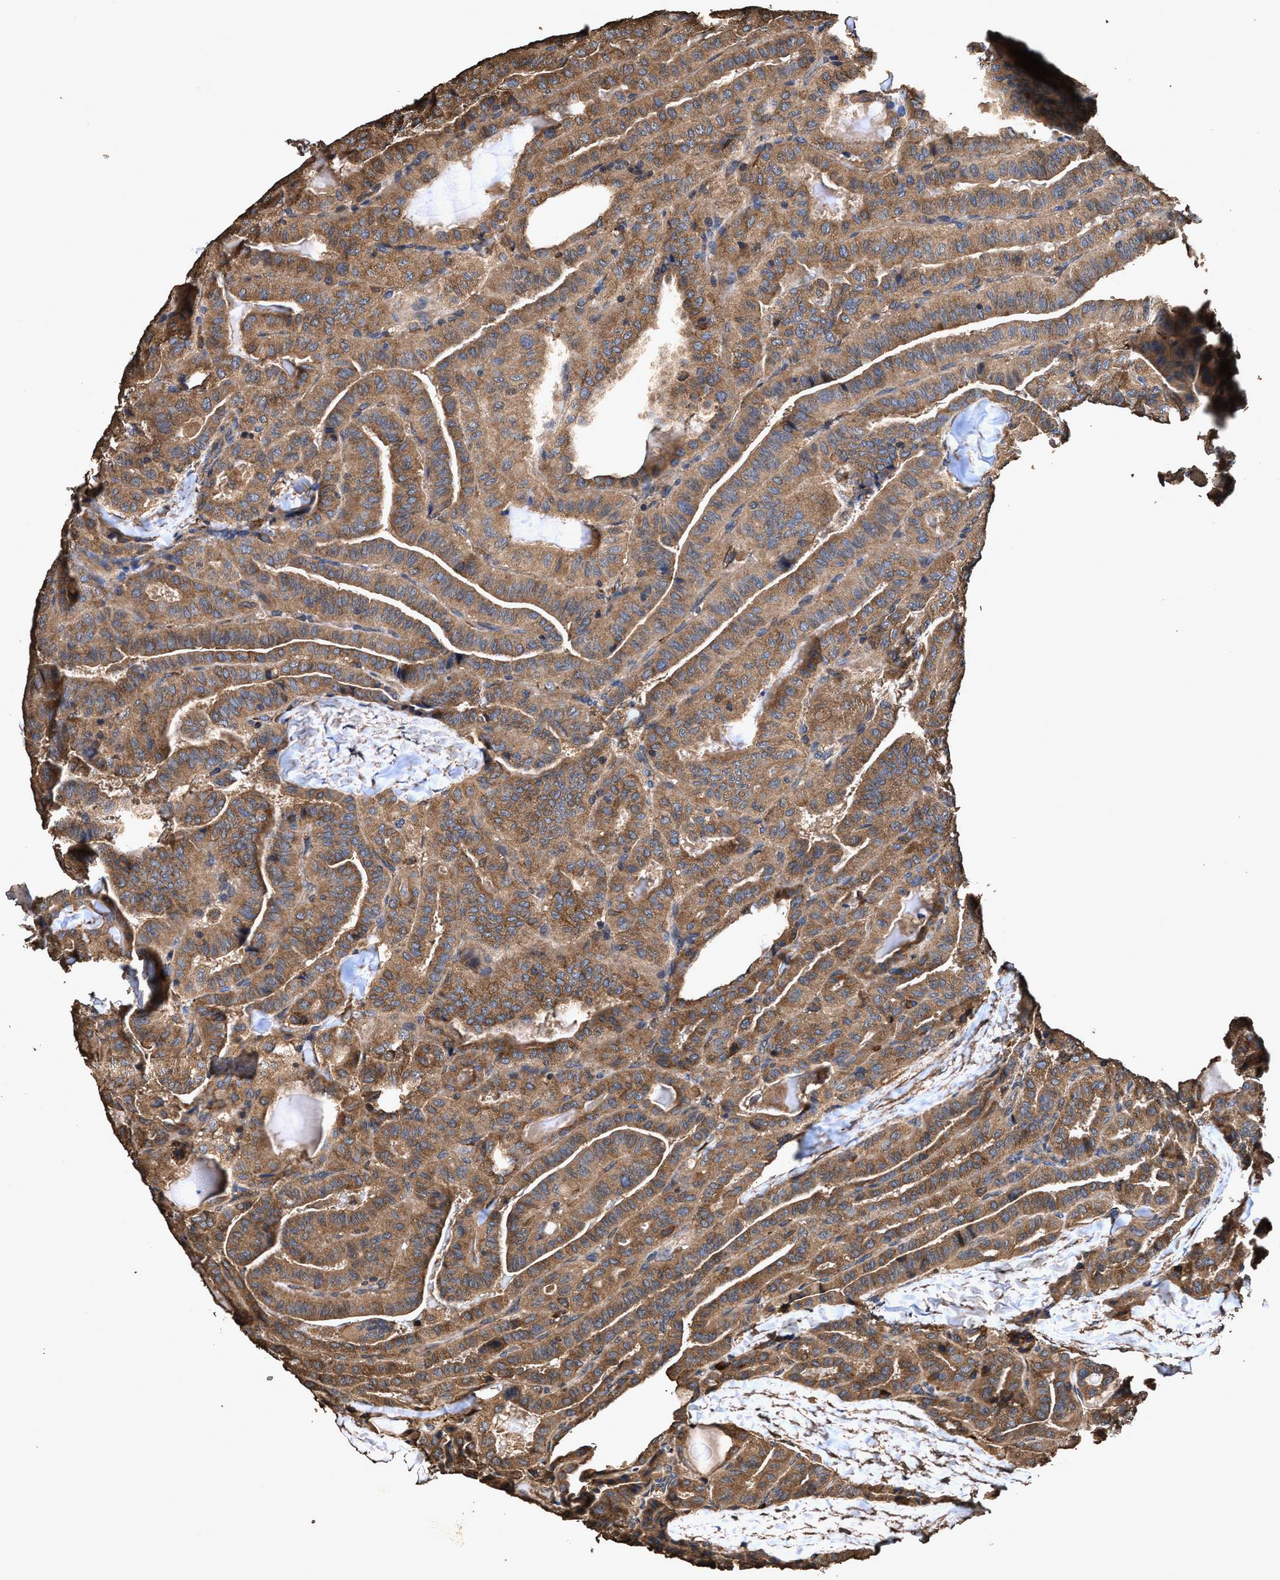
{"staining": {"intensity": "moderate", "quantity": ">75%", "location": "cytoplasmic/membranous"}, "tissue": "thyroid cancer", "cell_type": "Tumor cells", "image_type": "cancer", "snomed": [{"axis": "morphology", "description": "Papillary adenocarcinoma, NOS"}, {"axis": "topography", "description": "Thyroid gland"}], "caption": "Immunohistochemical staining of thyroid papillary adenocarcinoma exhibits medium levels of moderate cytoplasmic/membranous protein staining in about >75% of tumor cells.", "gene": "ZMYND19", "patient": {"sex": "male", "age": 77}}